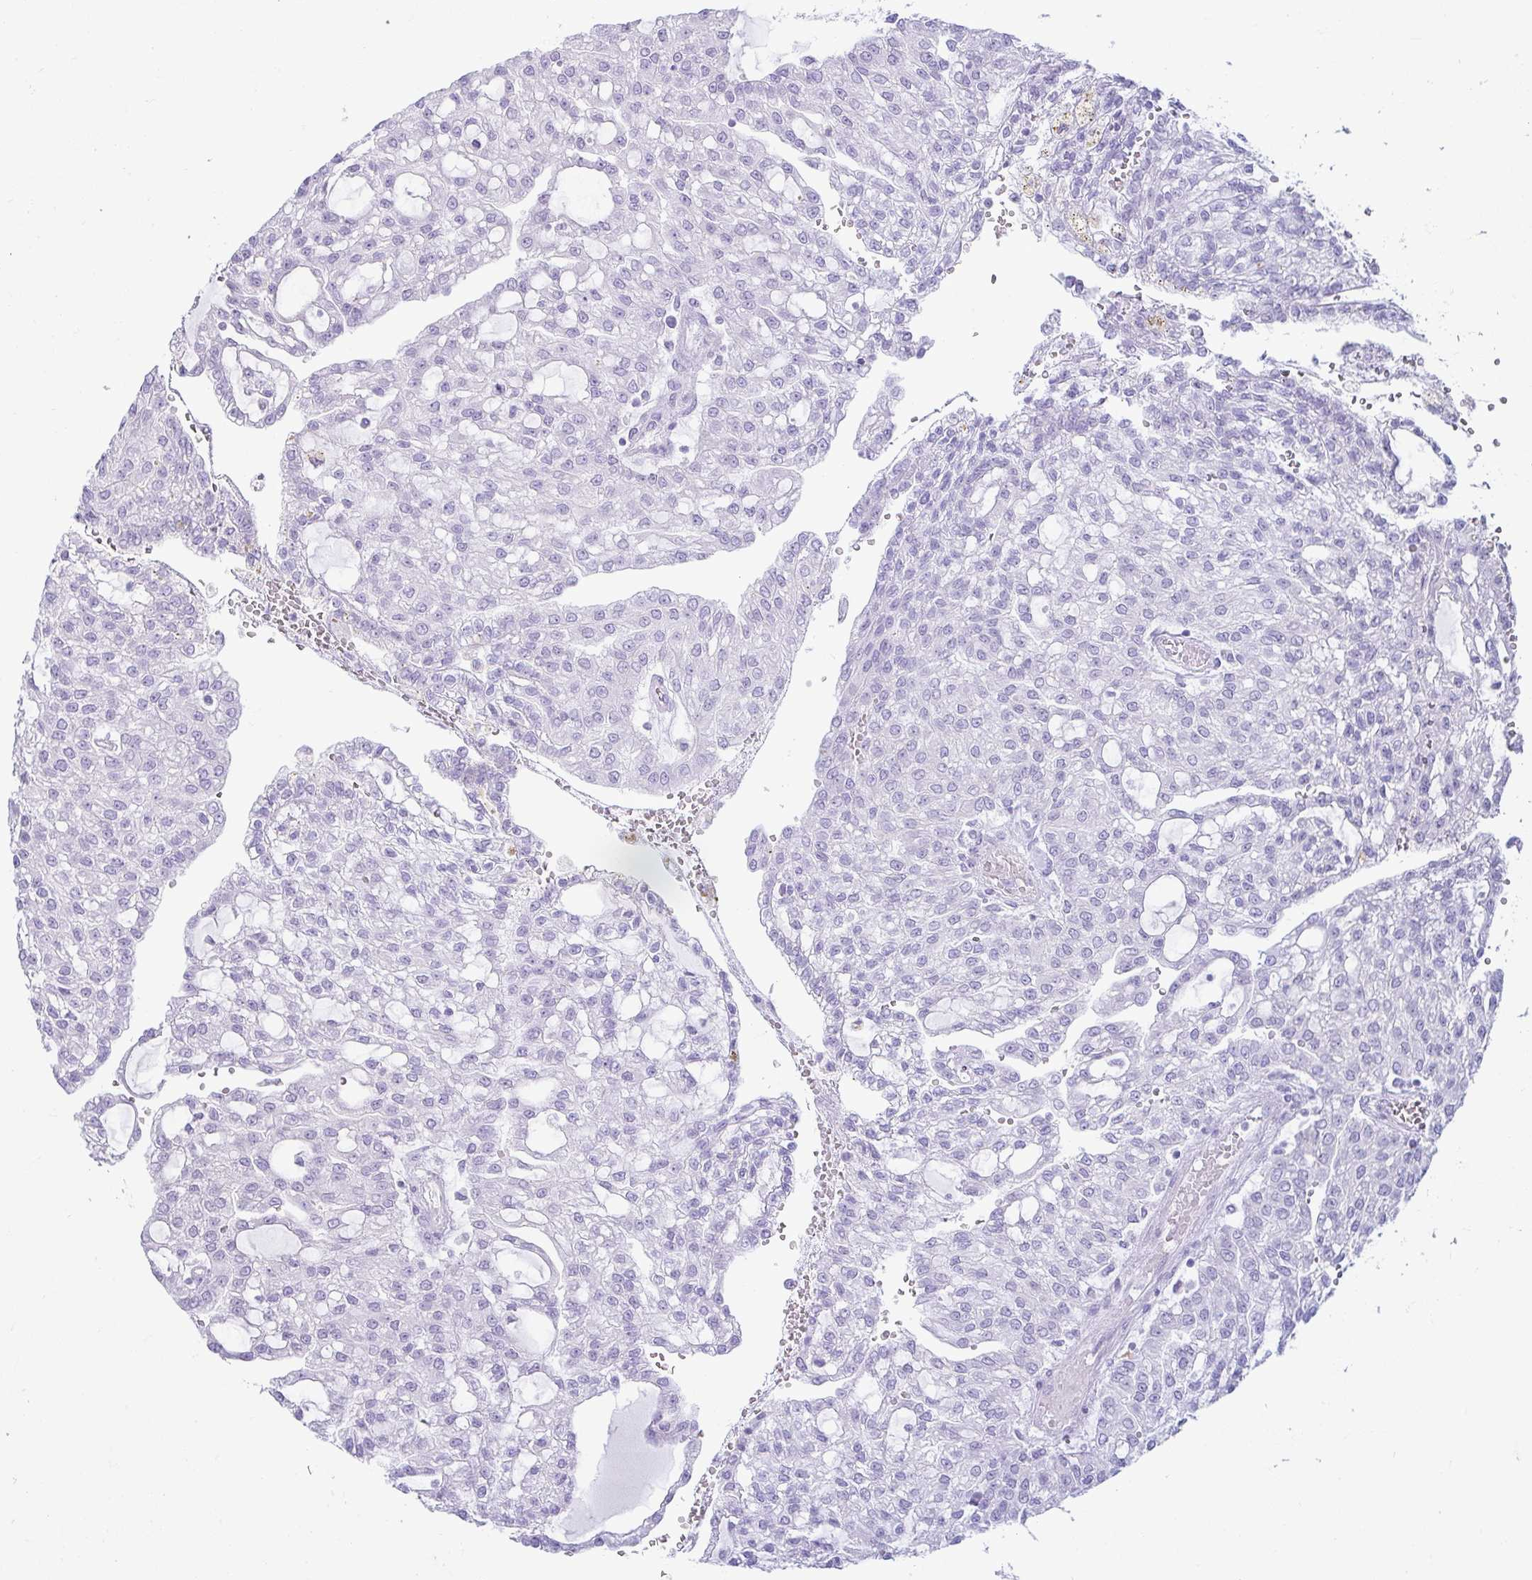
{"staining": {"intensity": "negative", "quantity": "none", "location": "none"}, "tissue": "renal cancer", "cell_type": "Tumor cells", "image_type": "cancer", "snomed": [{"axis": "morphology", "description": "Adenocarcinoma, NOS"}, {"axis": "topography", "description": "Kidney"}], "caption": "Histopathology image shows no protein positivity in tumor cells of renal adenocarcinoma tissue.", "gene": "RASL10A", "patient": {"sex": "male", "age": 63}}